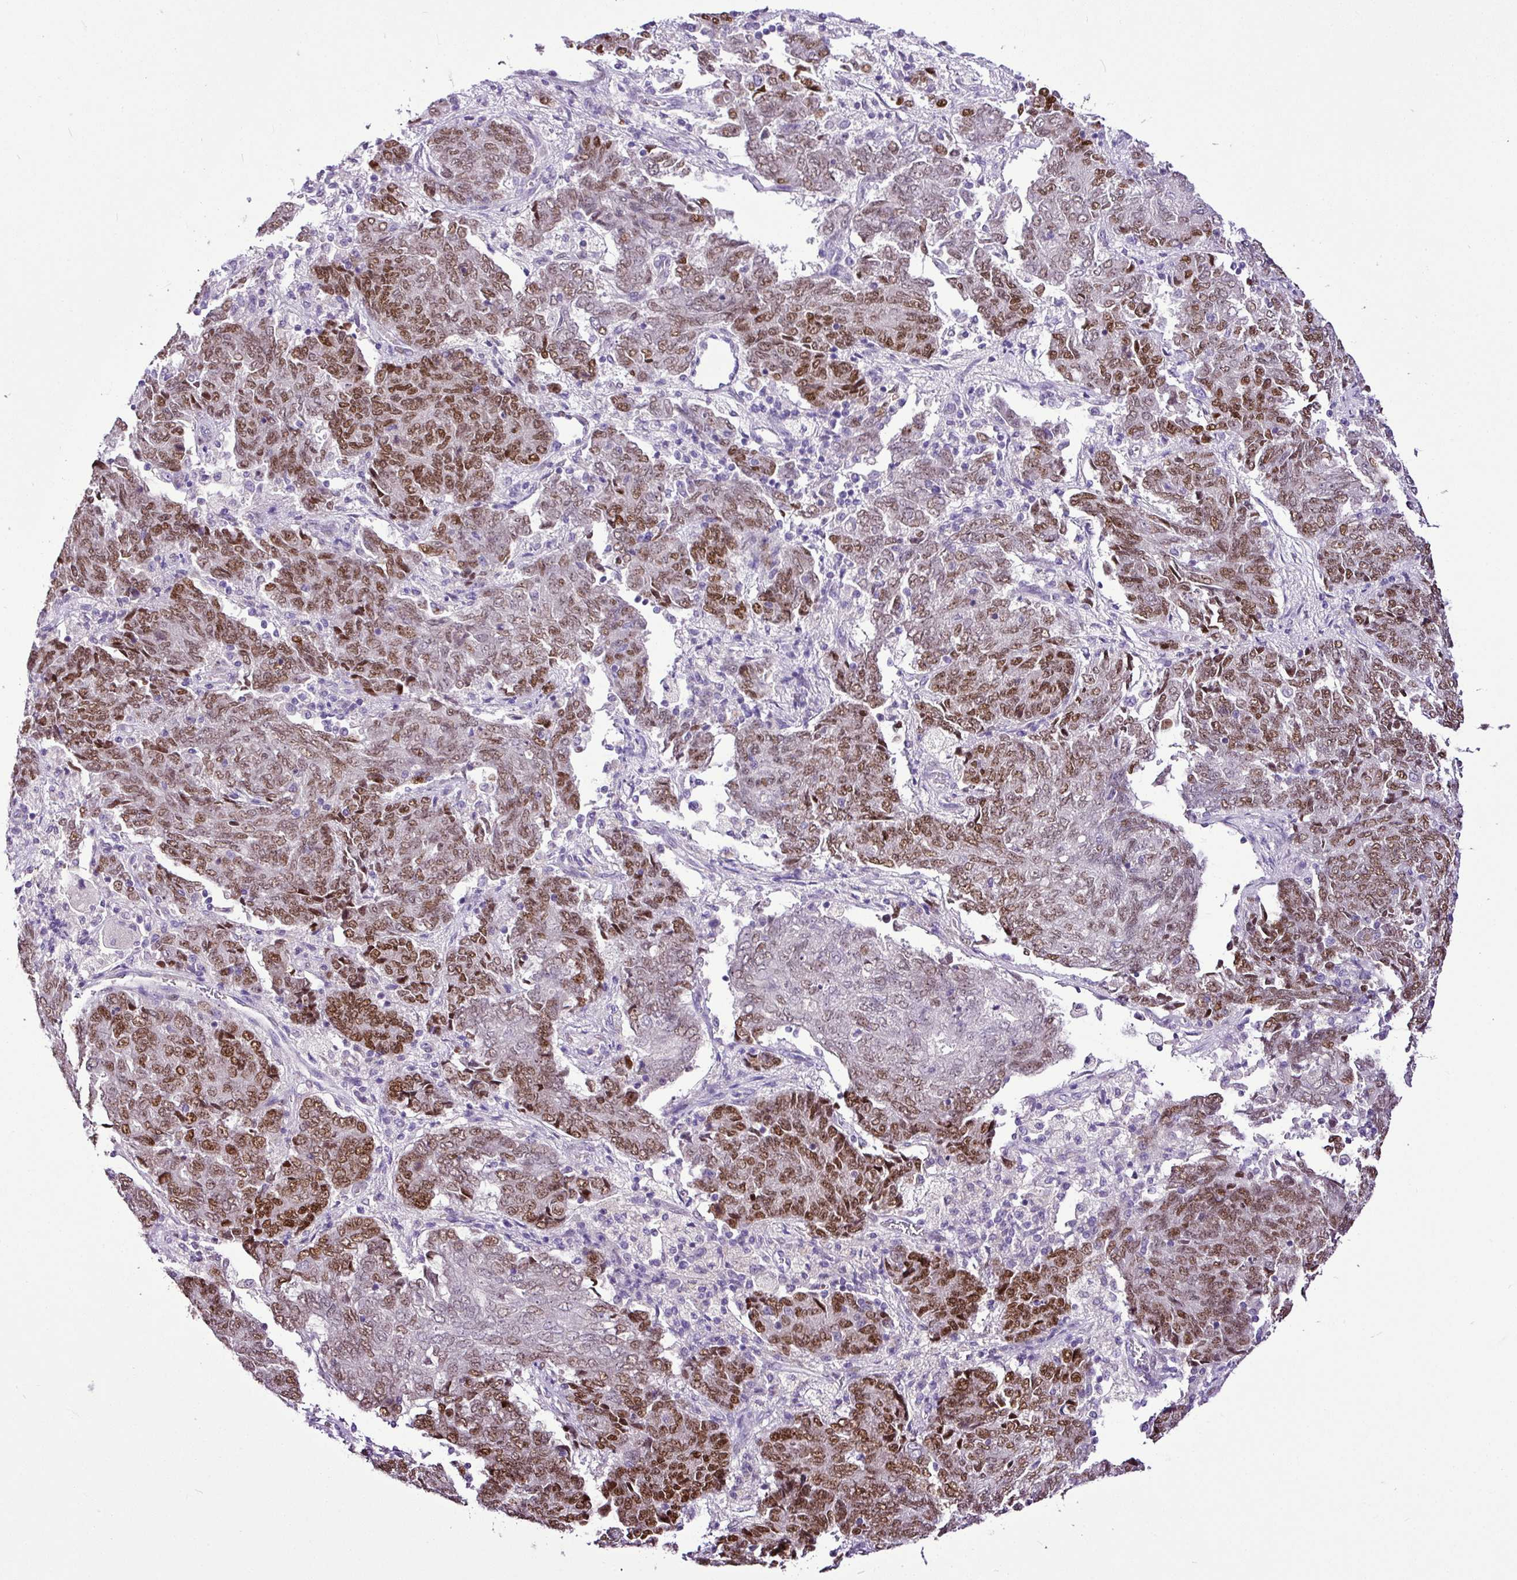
{"staining": {"intensity": "moderate", "quantity": ">75%", "location": "nuclear"}, "tissue": "endometrial cancer", "cell_type": "Tumor cells", "image_type": "cancer", "snomed": [{"axis": "morphology", "description": "Adenocarcinoma, NOS"}, {"axis": "topography", "description": "Endometrium"}], "caption": "An image showing moderate nuclear positivity in about >75% of tumor cells in adenocarcinoma (endometrial), as visualized by brown immunohistochemical staining.", "gene": "ESR1", "patient": {"sex": "female", "age": 80}}